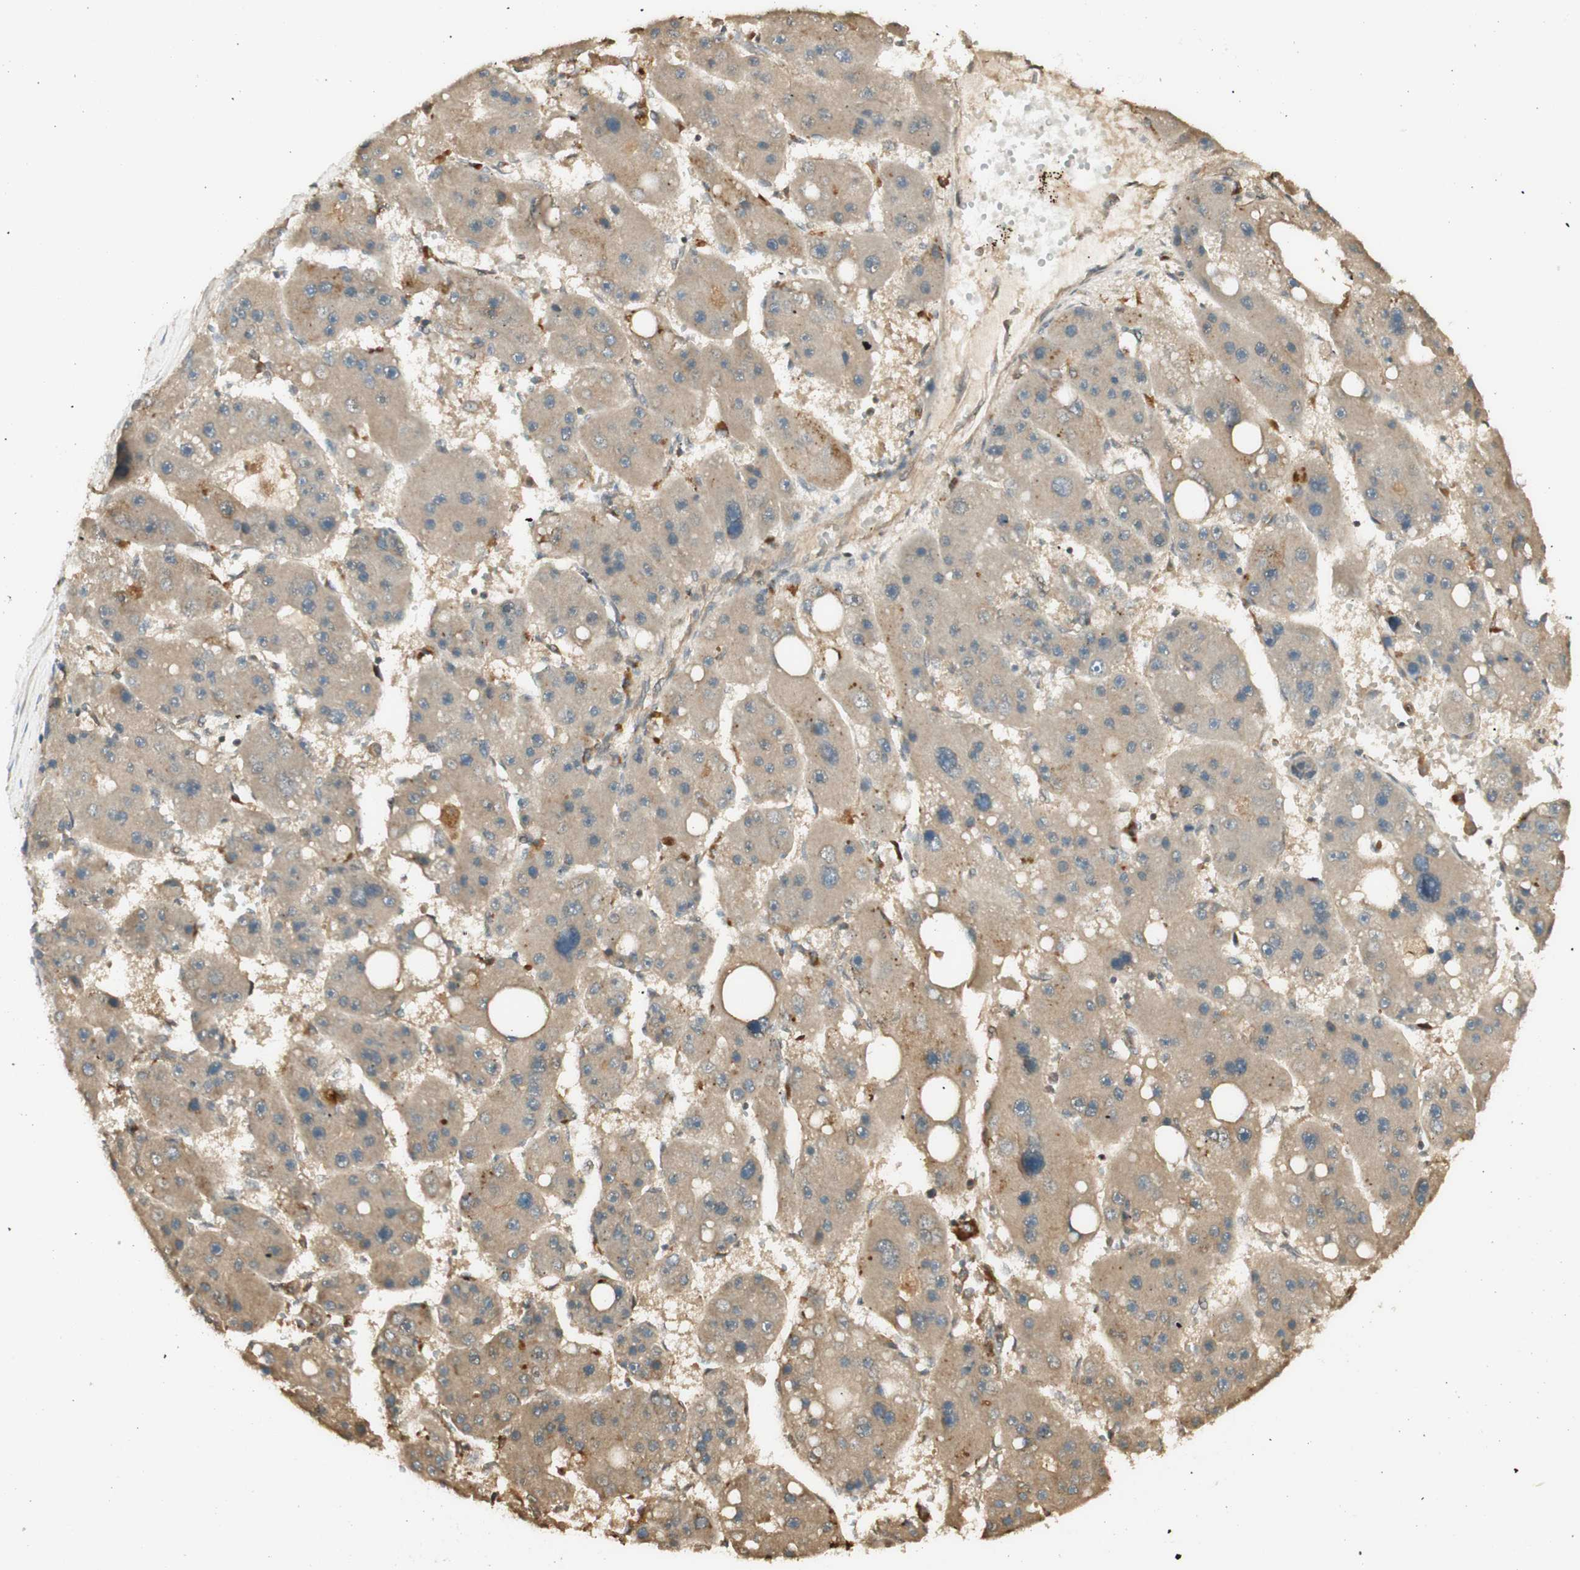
{"staining": {"intensity": "moderate", "quantity": ">75%", "location": "cytoplasmic/membranous"}, "tissue": "liver cancer", "cell_type": "Tumor cells", "image_type": "cancer", "snomed": [{"axis": "morphology", "description": "Carcinoma, Hepatocellular, NOS"}, {"axis": "topography", "description": "Liver"}], "caption": "Immunohistochemistry of liver hepatocellular carcinoma shows medium levels of moderate cytoplasmic/membranous expression in approximately >75% of tumor cells.", "gene": "AGER", "patient": {"sex": "female", "age": 61}}